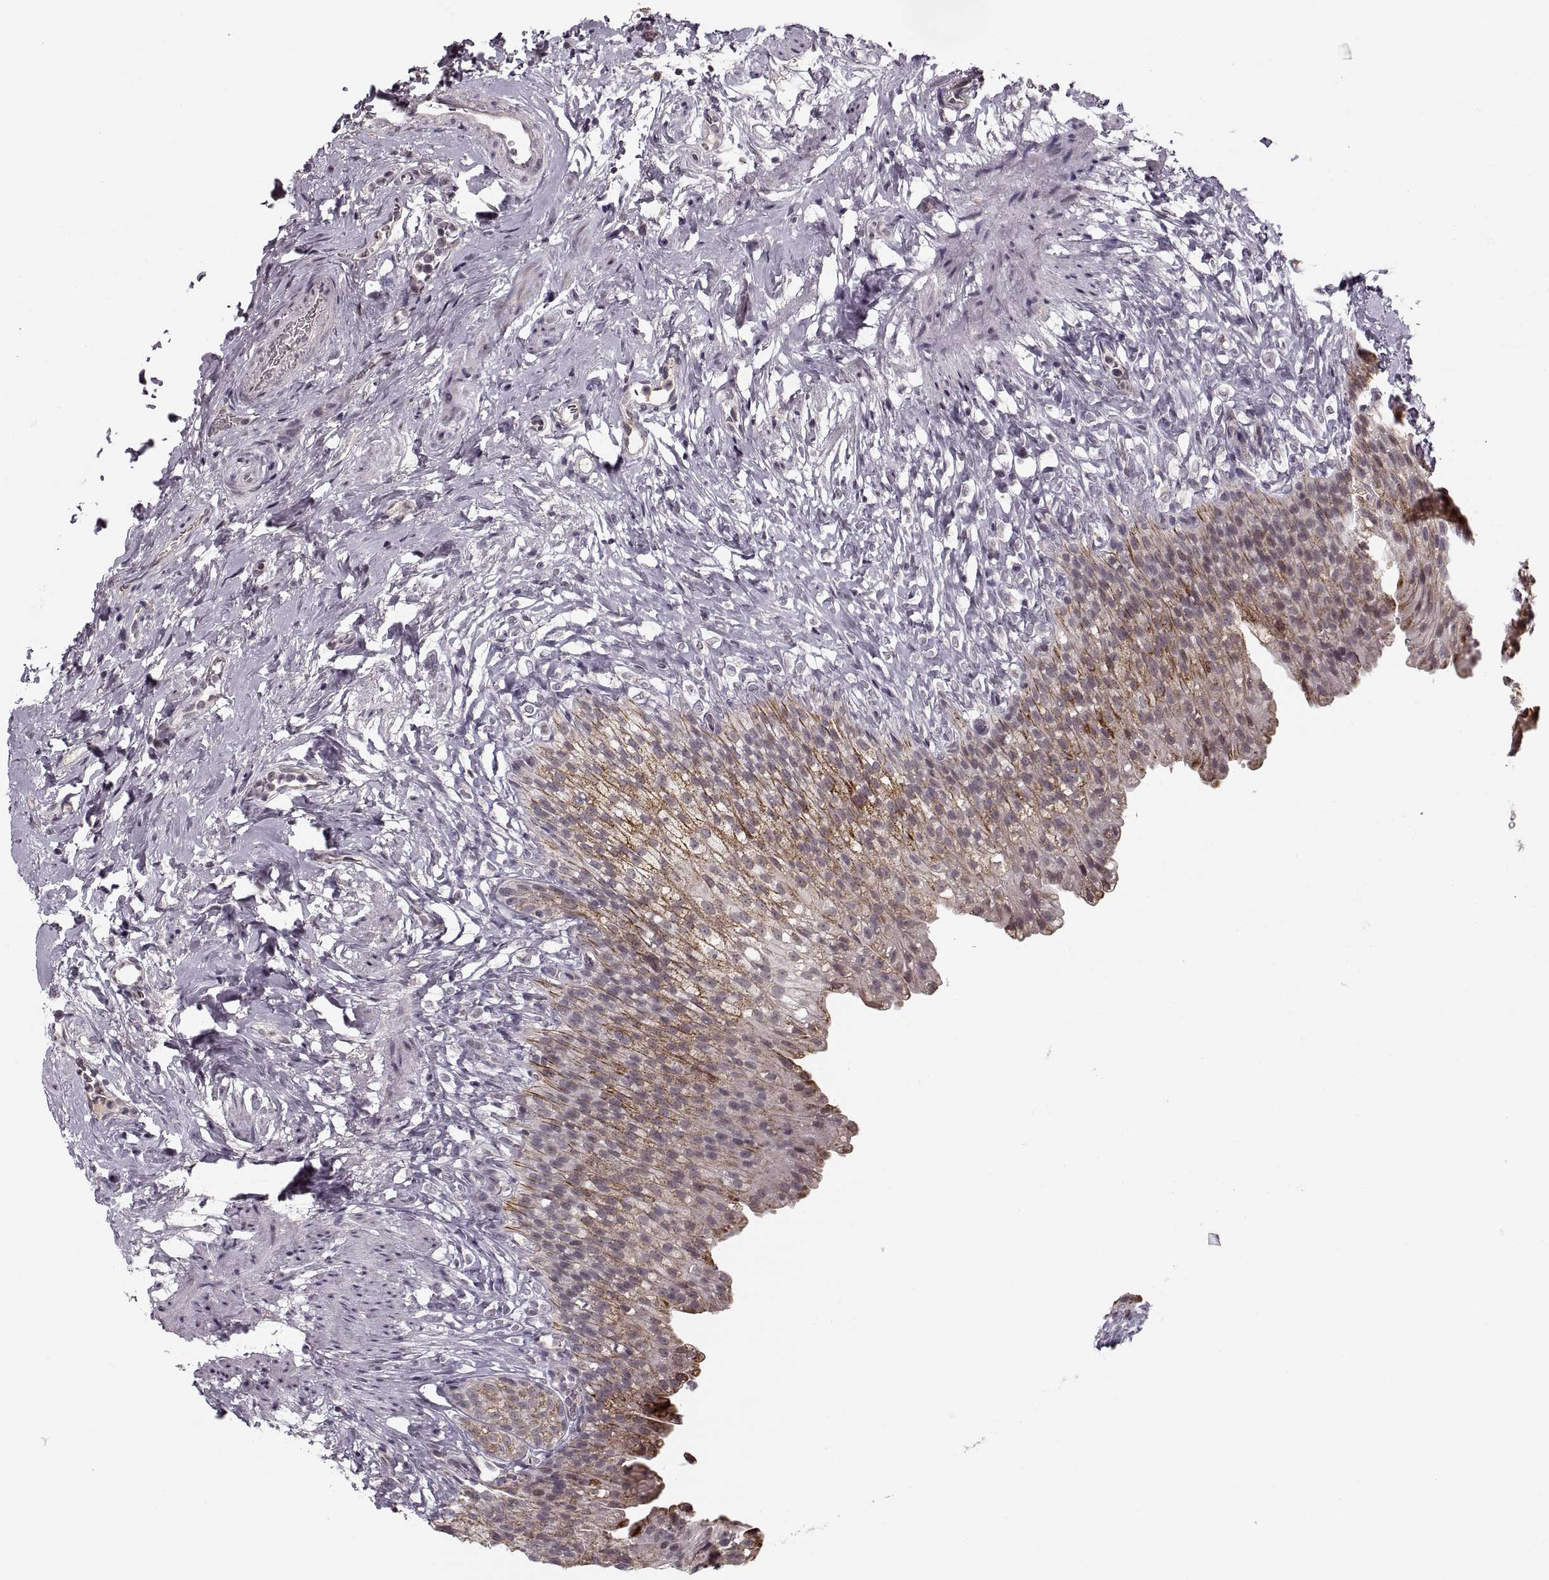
{"staining": {"intensity": "moderate", "quantity": "<25%", "location": "cytoplasmic/membranous"}, "tissue": "urinary bladder", "cell_type": "Urothelial cells", "image_type": "normal", "snomed": [{"axis": "morphology", "description": "Normal tissue, NOS"}, {"axis": "topography", "description": "Urinary bladder"}], "caption": "Immunohistochemistry (IHC) histopathology image of benign human urinary bladder stained for a protein (brown), which shows low levels of moderate cytoplasmic/membranous expression in approximately <25% of urothelial cells.", "gene": "ASIC3", "patient": {"sex": "male", "age": 76}}